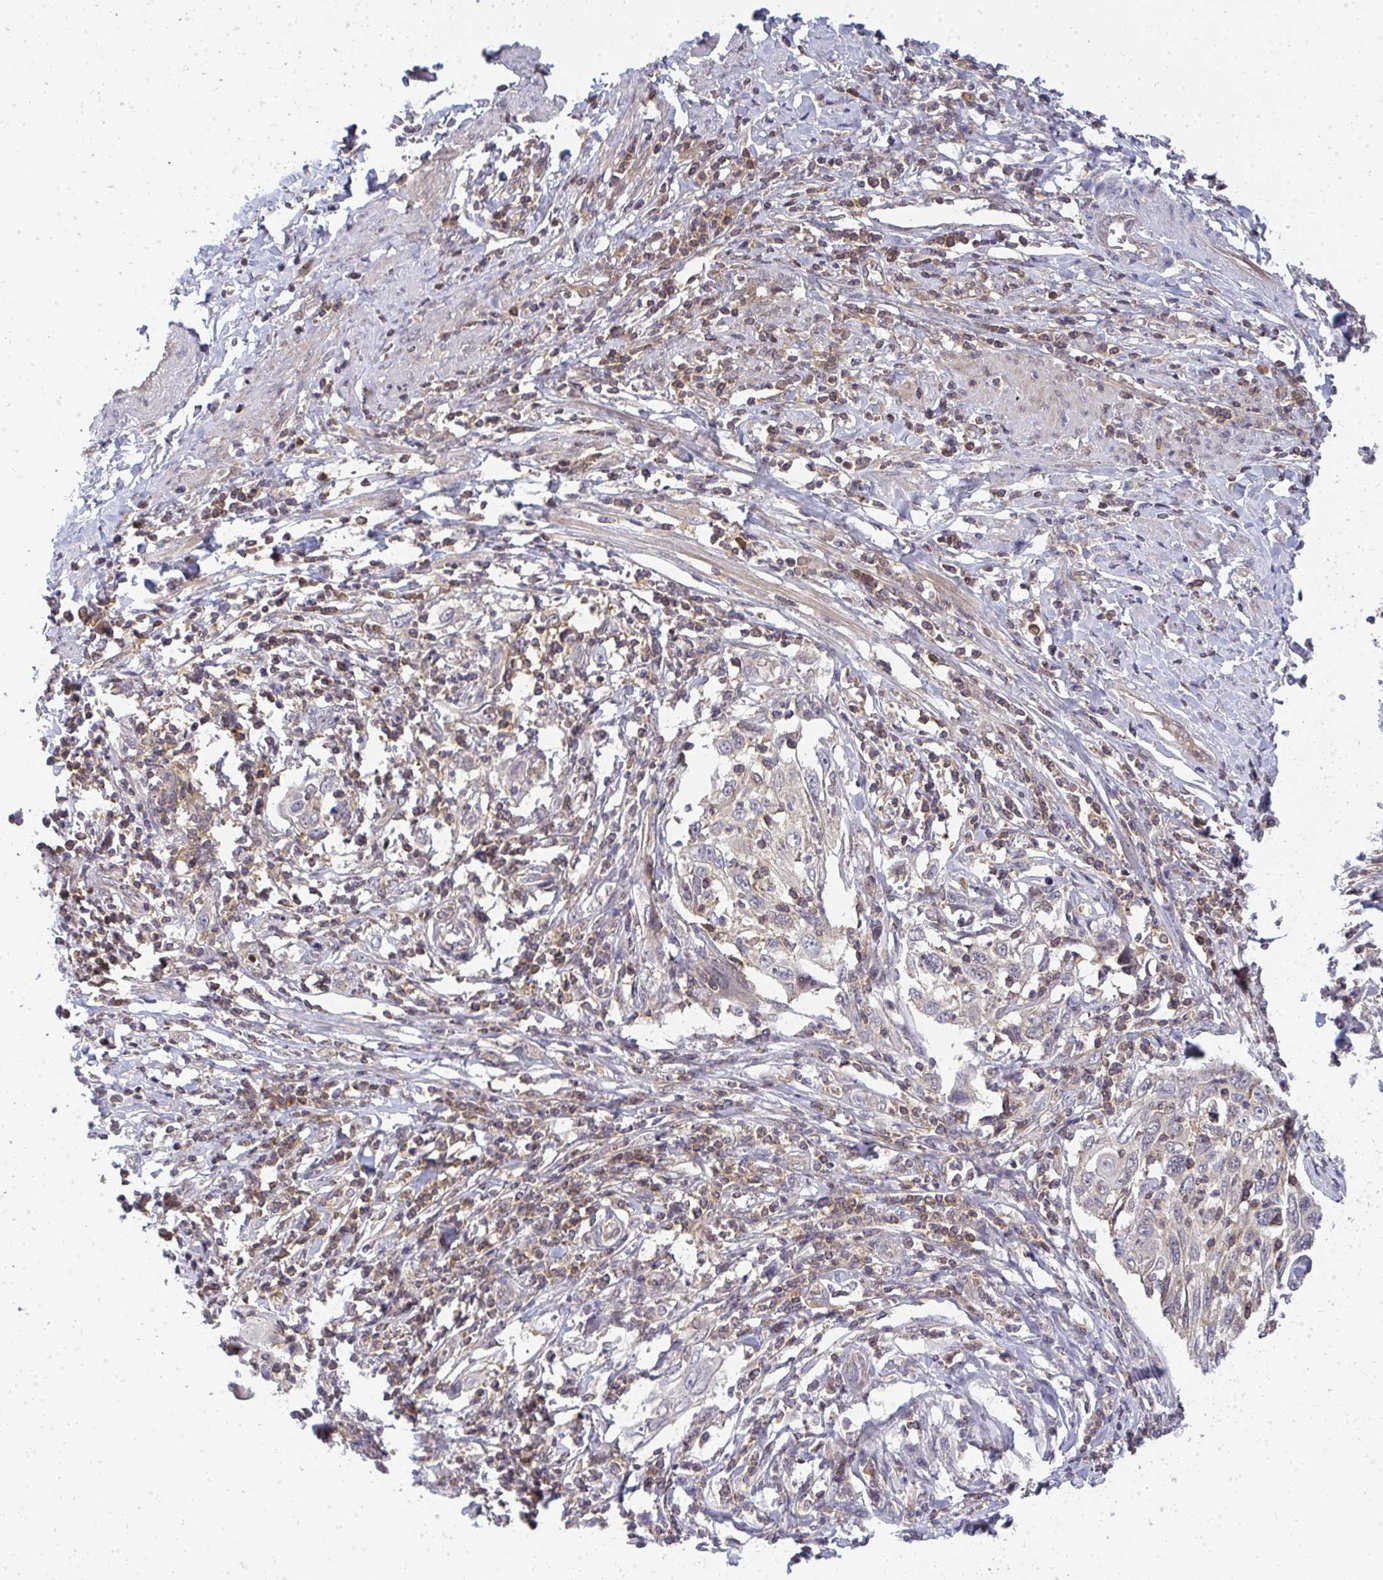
{"staining": {"intensity": "negative", "quantity": "none", "location": "none"}, "tissue": "cervical cancer", "cell_type": "Tumor cells", "image_type": "cancer", "snomed": [{"axis": "morphology", "description": "Squamous cell carcinoma, NOS"}, {"axis": "topography", "description": "Cervix"}], "caption": "Tumor cells show no significant protein staining in squamous cell carcinoma (cervical).", "gene": "HDHD2", "patient": {"sex": "female", "age": 70}}